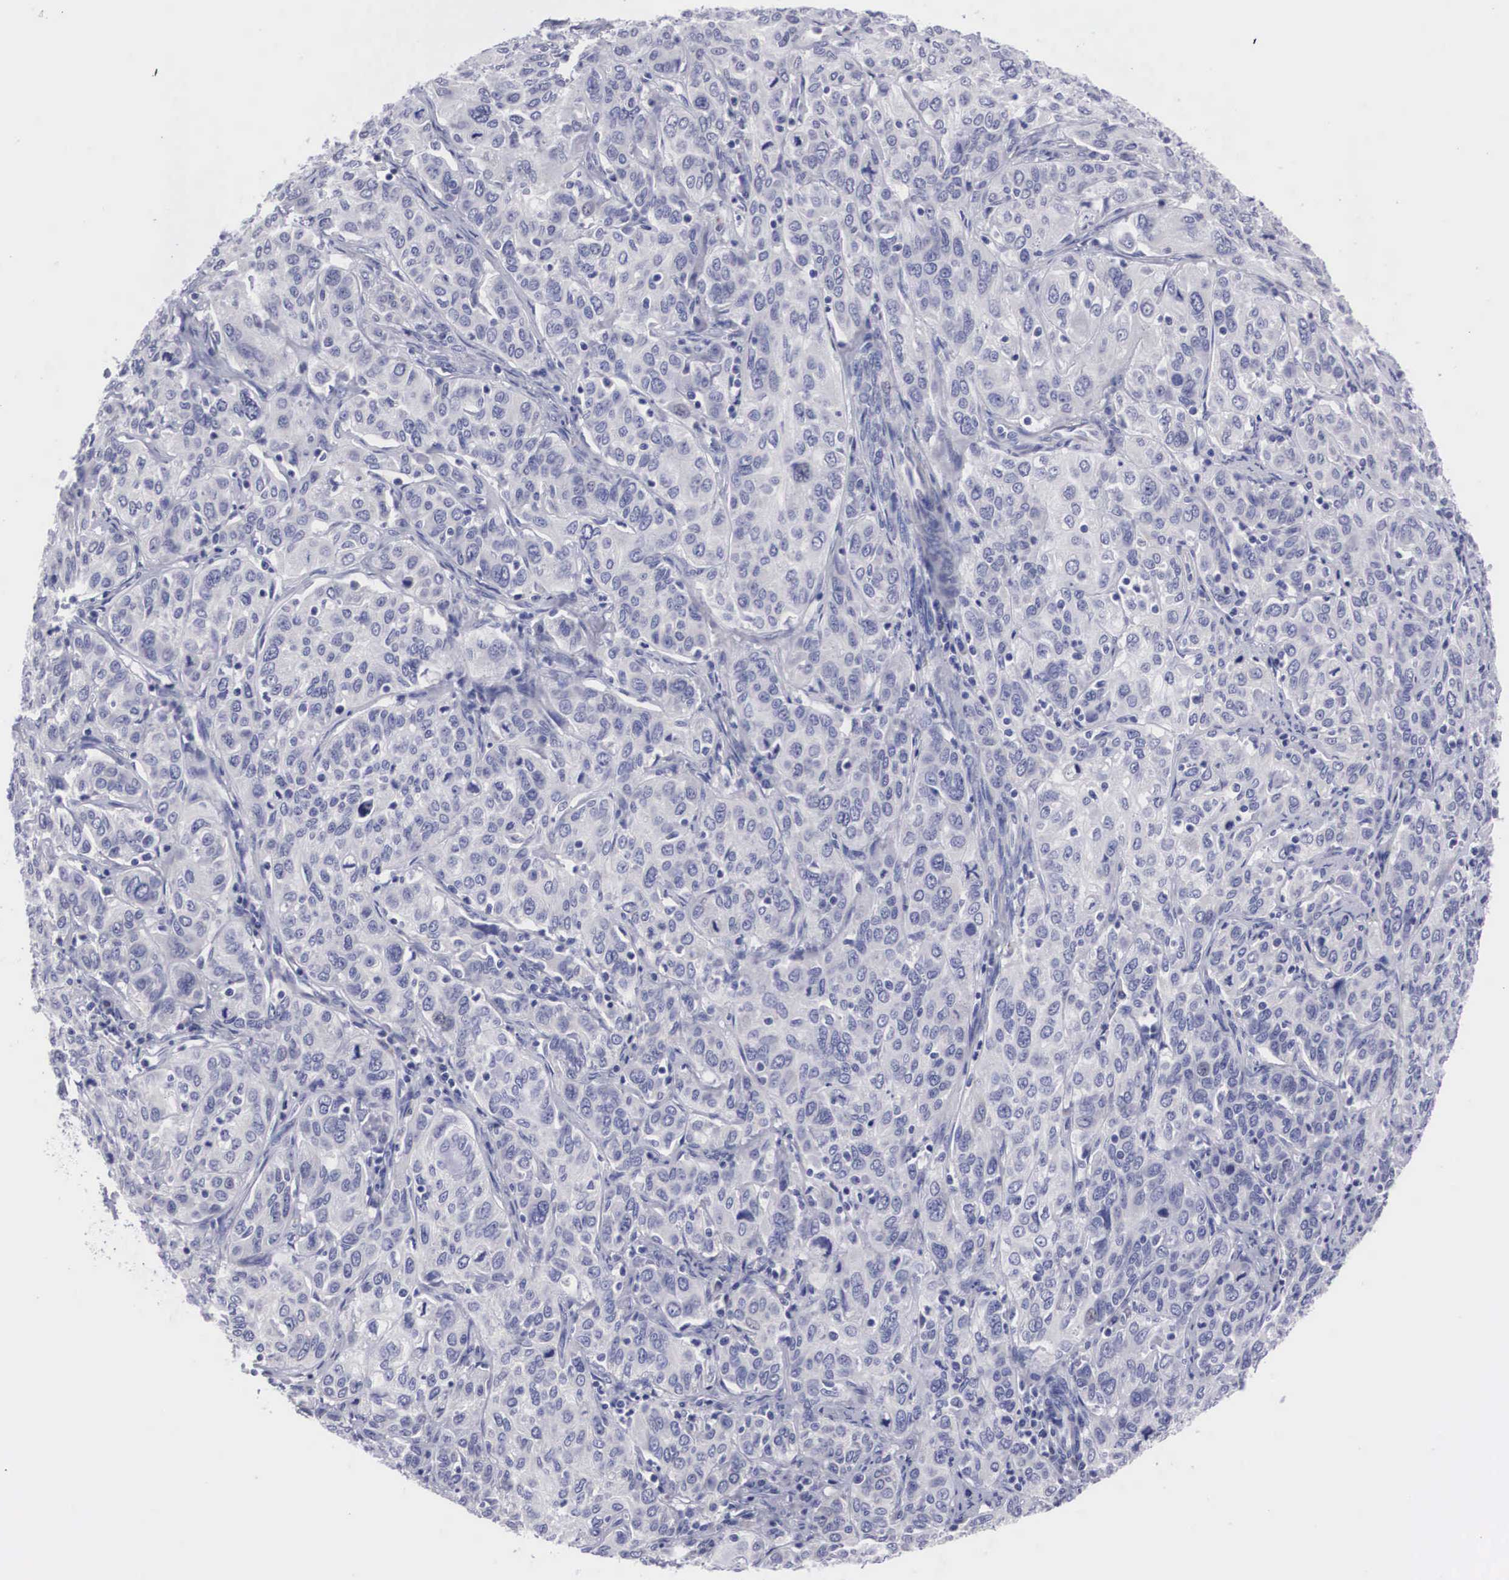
{"staining": {"intensity": "negative", "quantity": "none", "location": "none"}, "tissue": "cervical cancer", "cell_type": "Tumor cells", "image_type": "cancer", "snomed": [{"axis": "morphology", "description": "Squamous cell carcinoma, NOS"}, {"axis": "topography", "description": "Cervix"}], "caption": "Immunohistochemistry histopathology image of neoplastic tissue: human cervical cancer stained with DAB exhibits no significant protein expression in tumor cells.", "gene": "ARMCX3", "patient": {"sex": "female", "age": 38}}